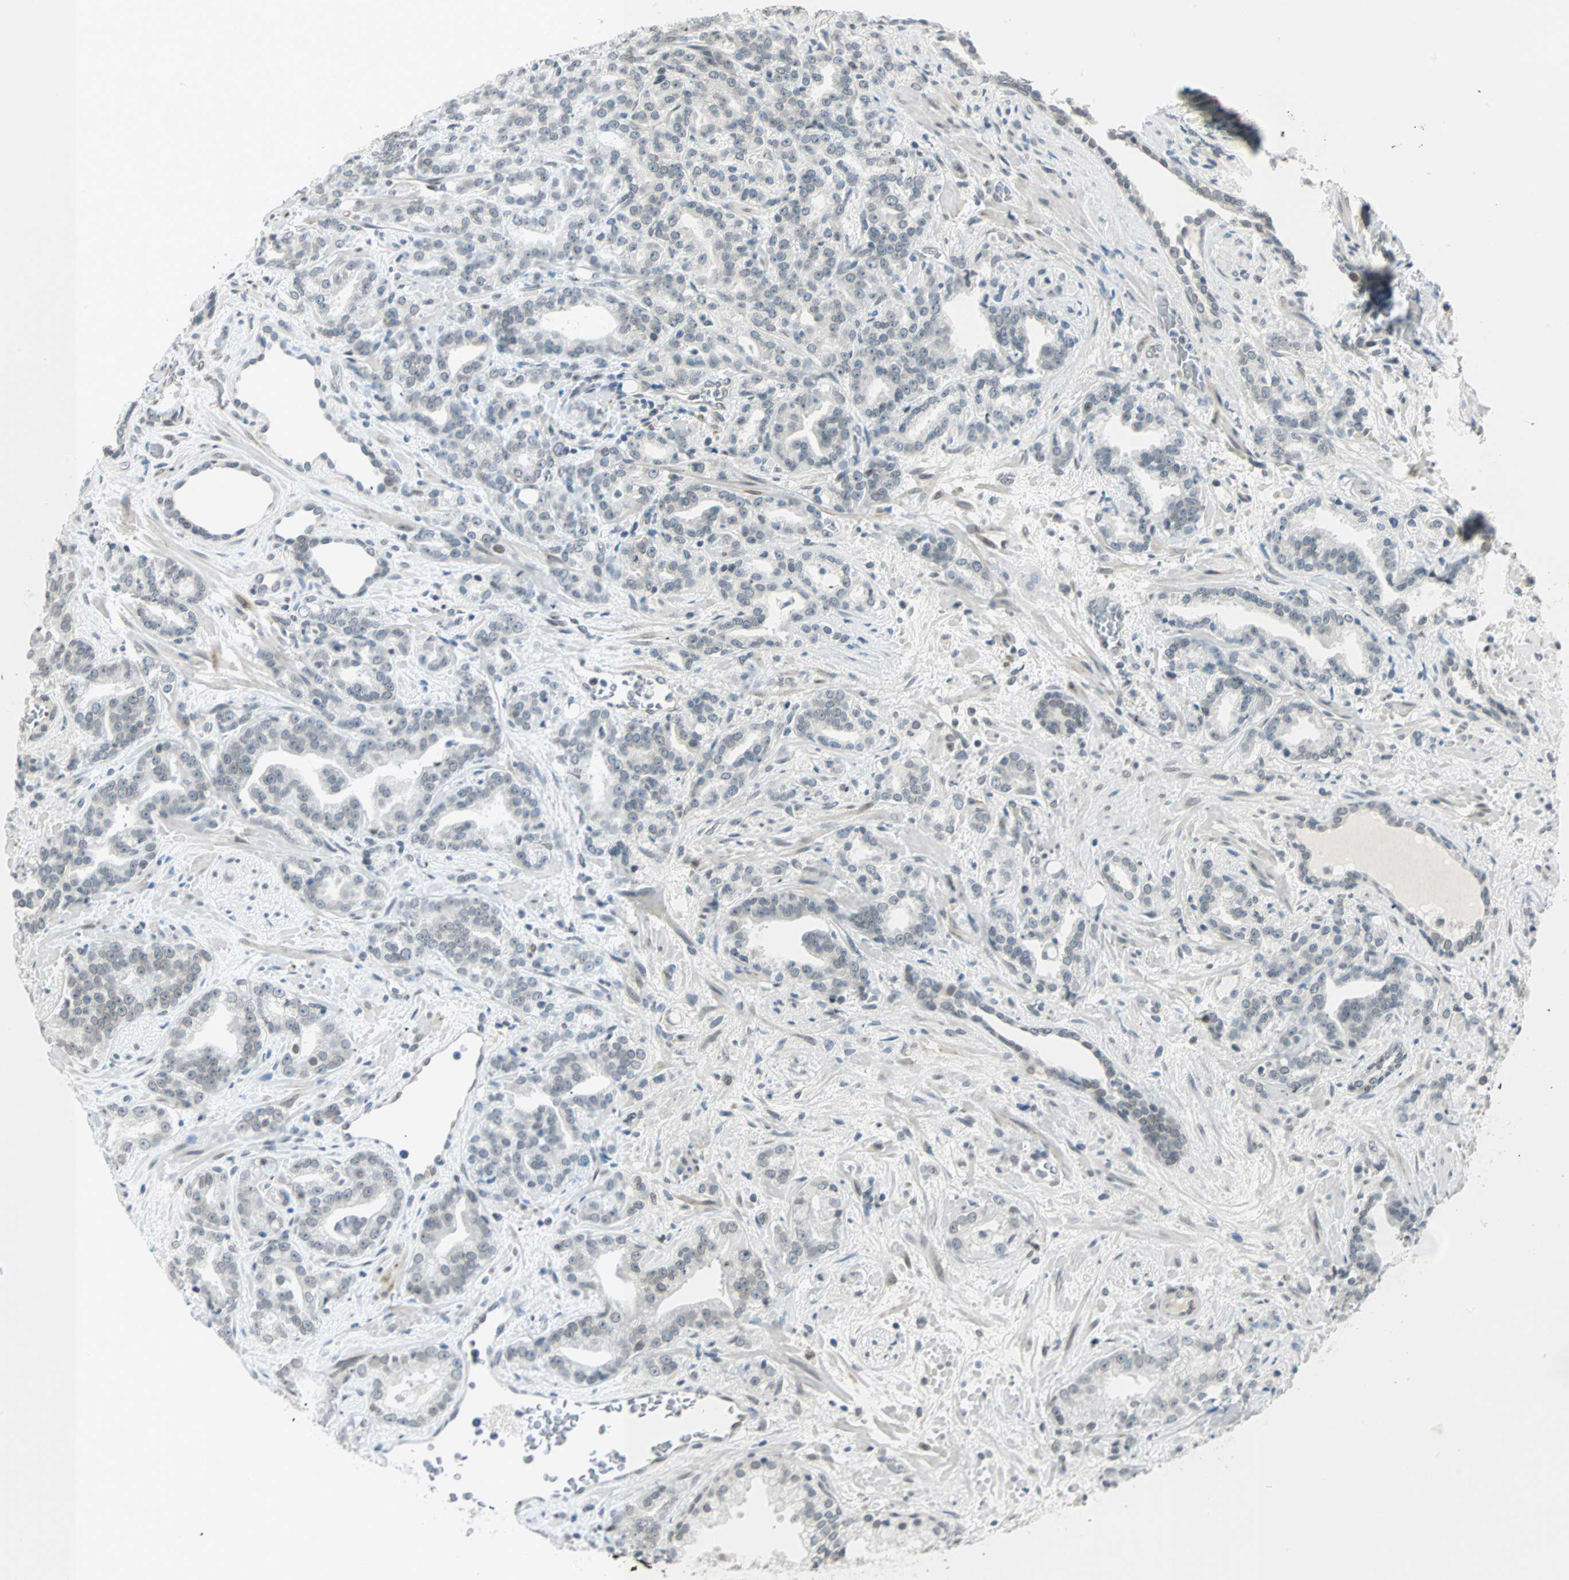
{"staining": {"intensity": "negative", "quantity": "none", "location": "none"}, "tissue": "prostate cancer", "cell_type": "Tumor cells", "image_type": "cancer", "snomed": [{"axis": "morphology", "description": "Adenocarcinoma, Low grade"}, {"axis": "topography", "description": "Prostate"}], "caption": "The photomicrograph displays no significant staining in tumor cells of prostate cancer.", "gene": "BCAN", "patient": {"sex": "male", "age": 63}}